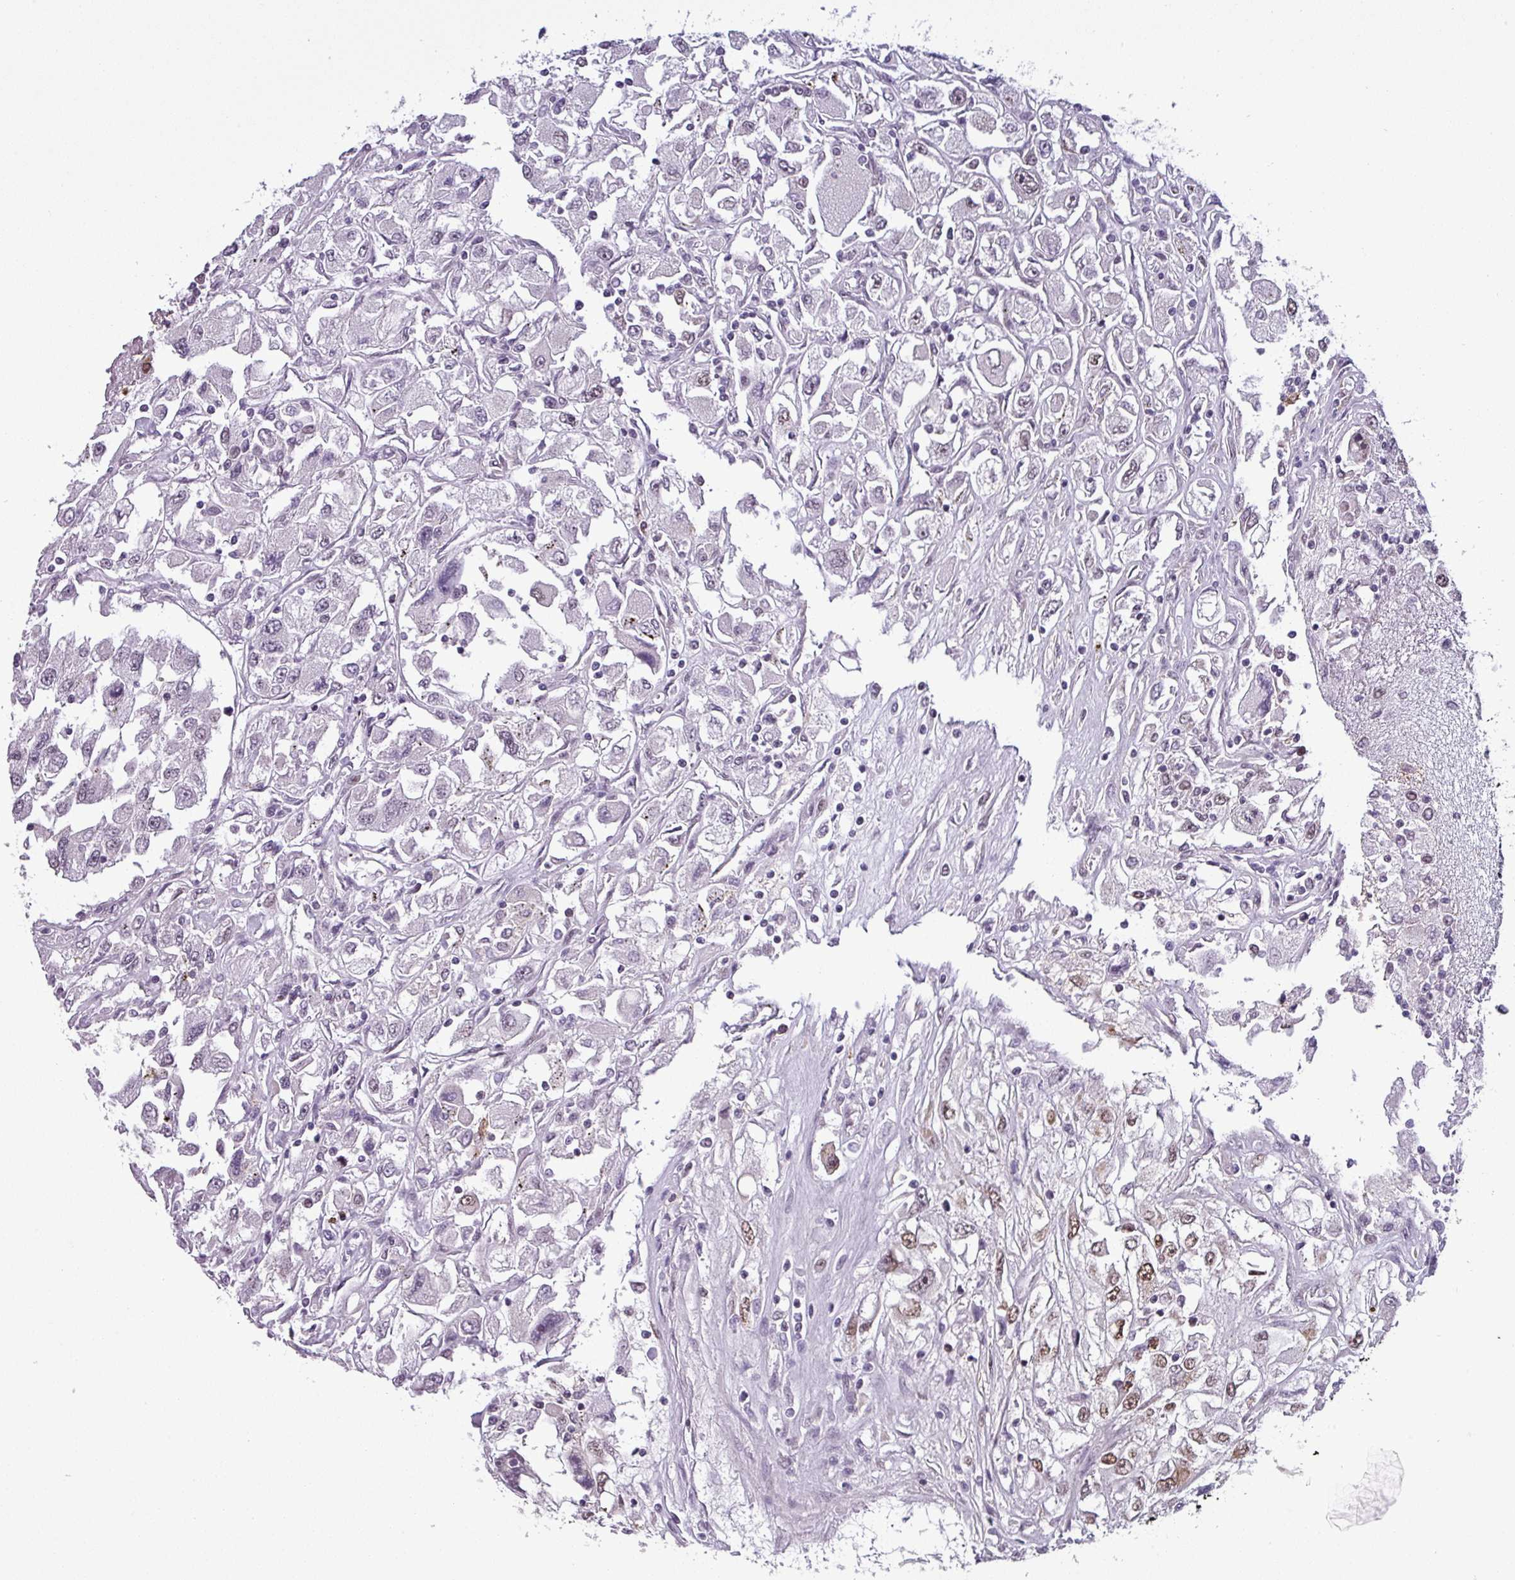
{"staining": {"intensity": "weak", "quantity": "<25%", "location": "nuclear"}, "tissue": "renal cancer", "cell_type": "Tumor cells", "image_type": "cancer", "snomed": [{"axis": "morphology", "description": "Adenocarcinoma, NOS"}, {"axis": "topography", "description": "Kidney"}], "caption": "Tumor cells are negative for brown protein staining in adenocarcinoma (renal).", "gene": "NPFFR1", "patient": {"sex": "female", "age": 52}}